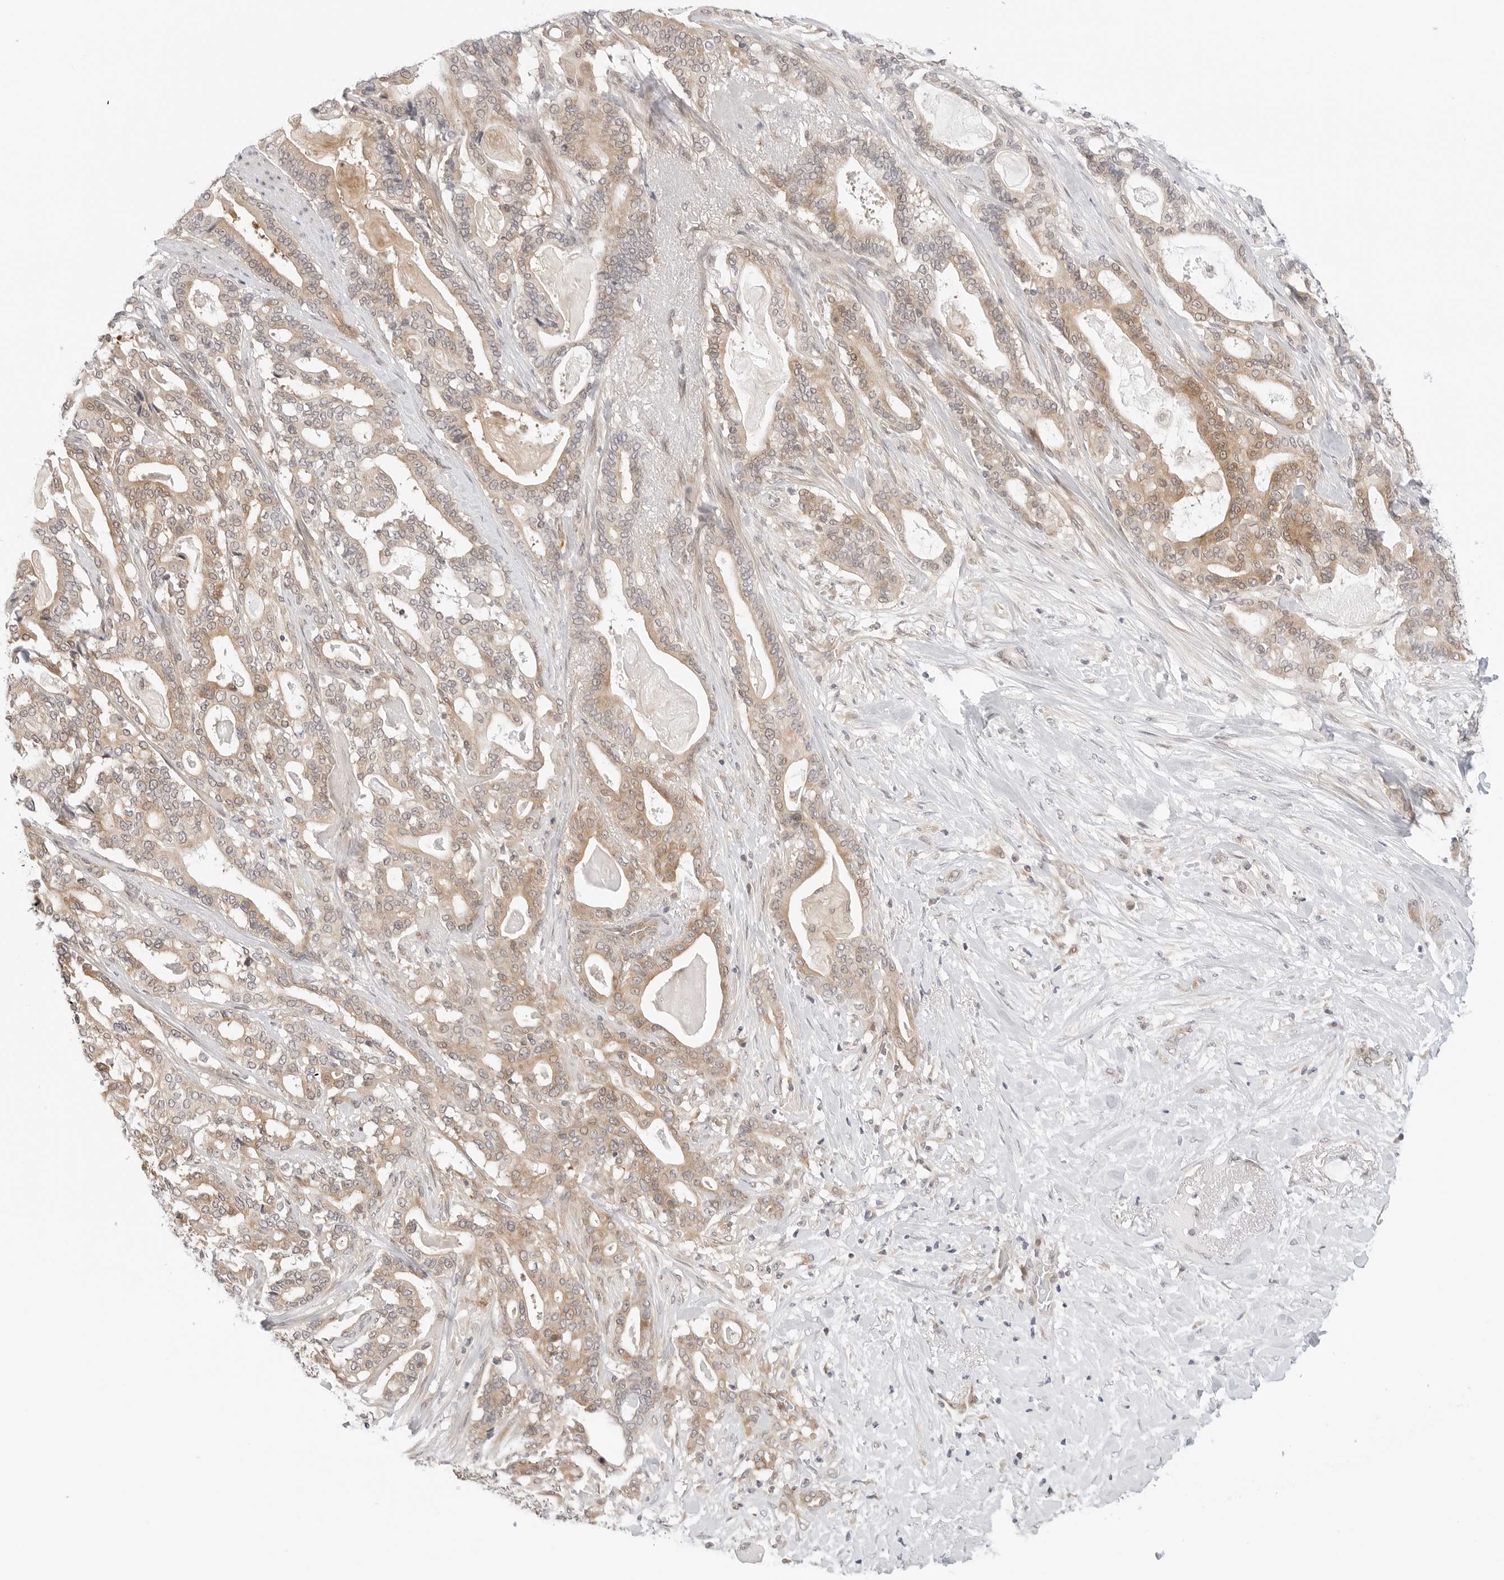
{"staining": {"intensity": "moderate", "quantity": ">75%", "location": "cytoplasmic/membranous"}, "tissue": "pancreatic cancer", "cell_type": "Tumor cells", "image_type": "cancer", "snomed": [{"axis": "morphology", "description": "Adenocarcinoma, NOS"}, {"axis": "topography", "description": "Pancreas"}], "caption": "IHC histopathology image of neoplastic tissue: human adenocarcinoma (pancreatic) stained using immunohistochemistry shows medium levels of moderate protein expression localized specifically in the cytoplasmic/membranous of tumor cells, appearing as a cytoplasmic/membranous brown color.", "gene": "NUDC", "patient": {"sex": "male", "age": 63}}